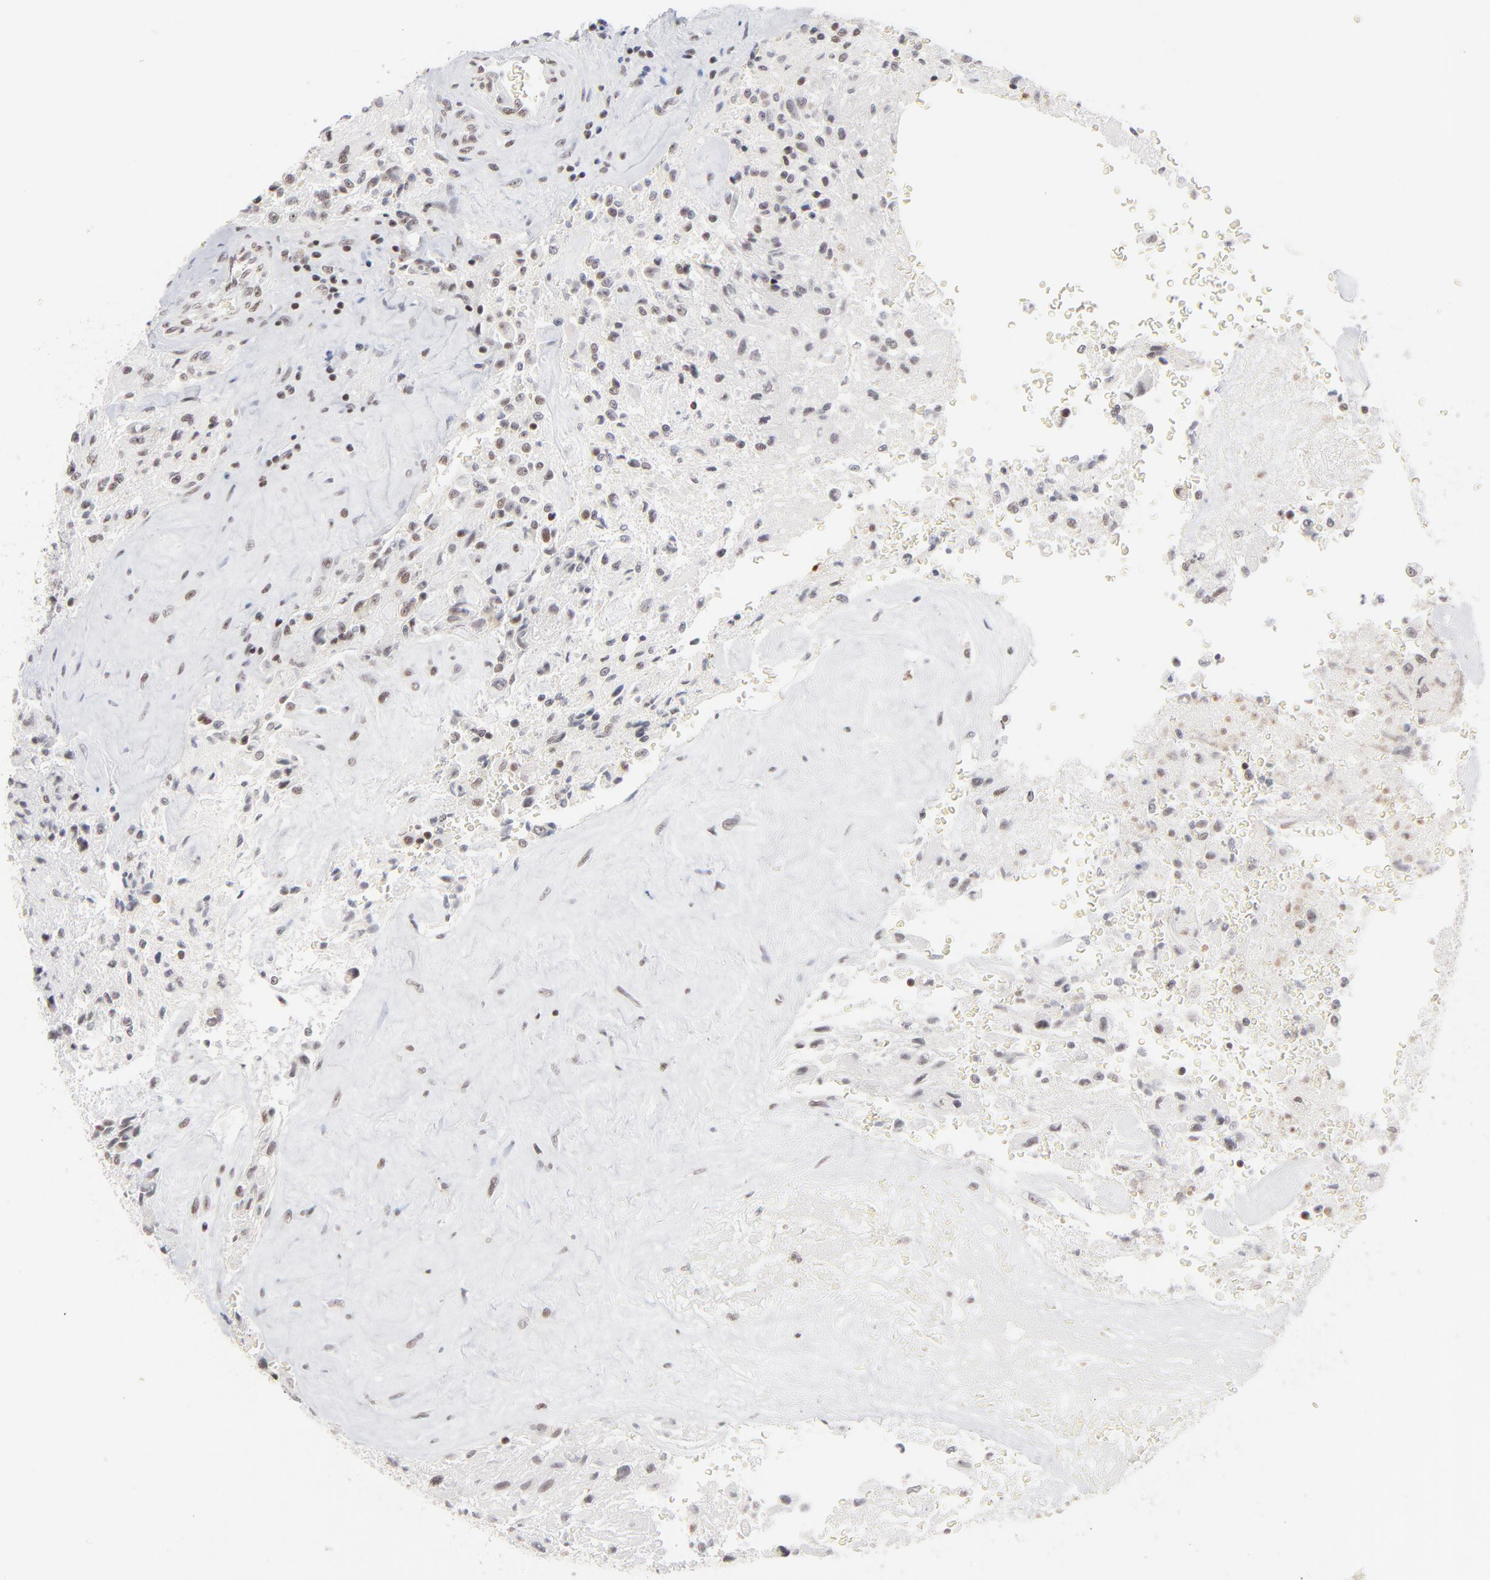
{"staining": {"intensity": "weak", "quantity": "25%-75%", "location": "nuclear"}, "tissue": "glioma", "cell_type": "Tumor cells", "image_type": "cancer", "snomed": [{"axis": "morphology", "description": "Normal tissue, NOS"}, {"axis": "morphology", "description": "Glioma, malignant, High grade"}, {"axis": "topography", "description": "Cerebral cortex"}], "caption": "Protein staining shows weak nuclear staining in approximately 25%-75% of tumor cells in malignant high-grade glioma. (IHC, brightfield microscopy, high magnification).", "gene": "ZNF143", "patient": {"sex": "male", "age": 56}}